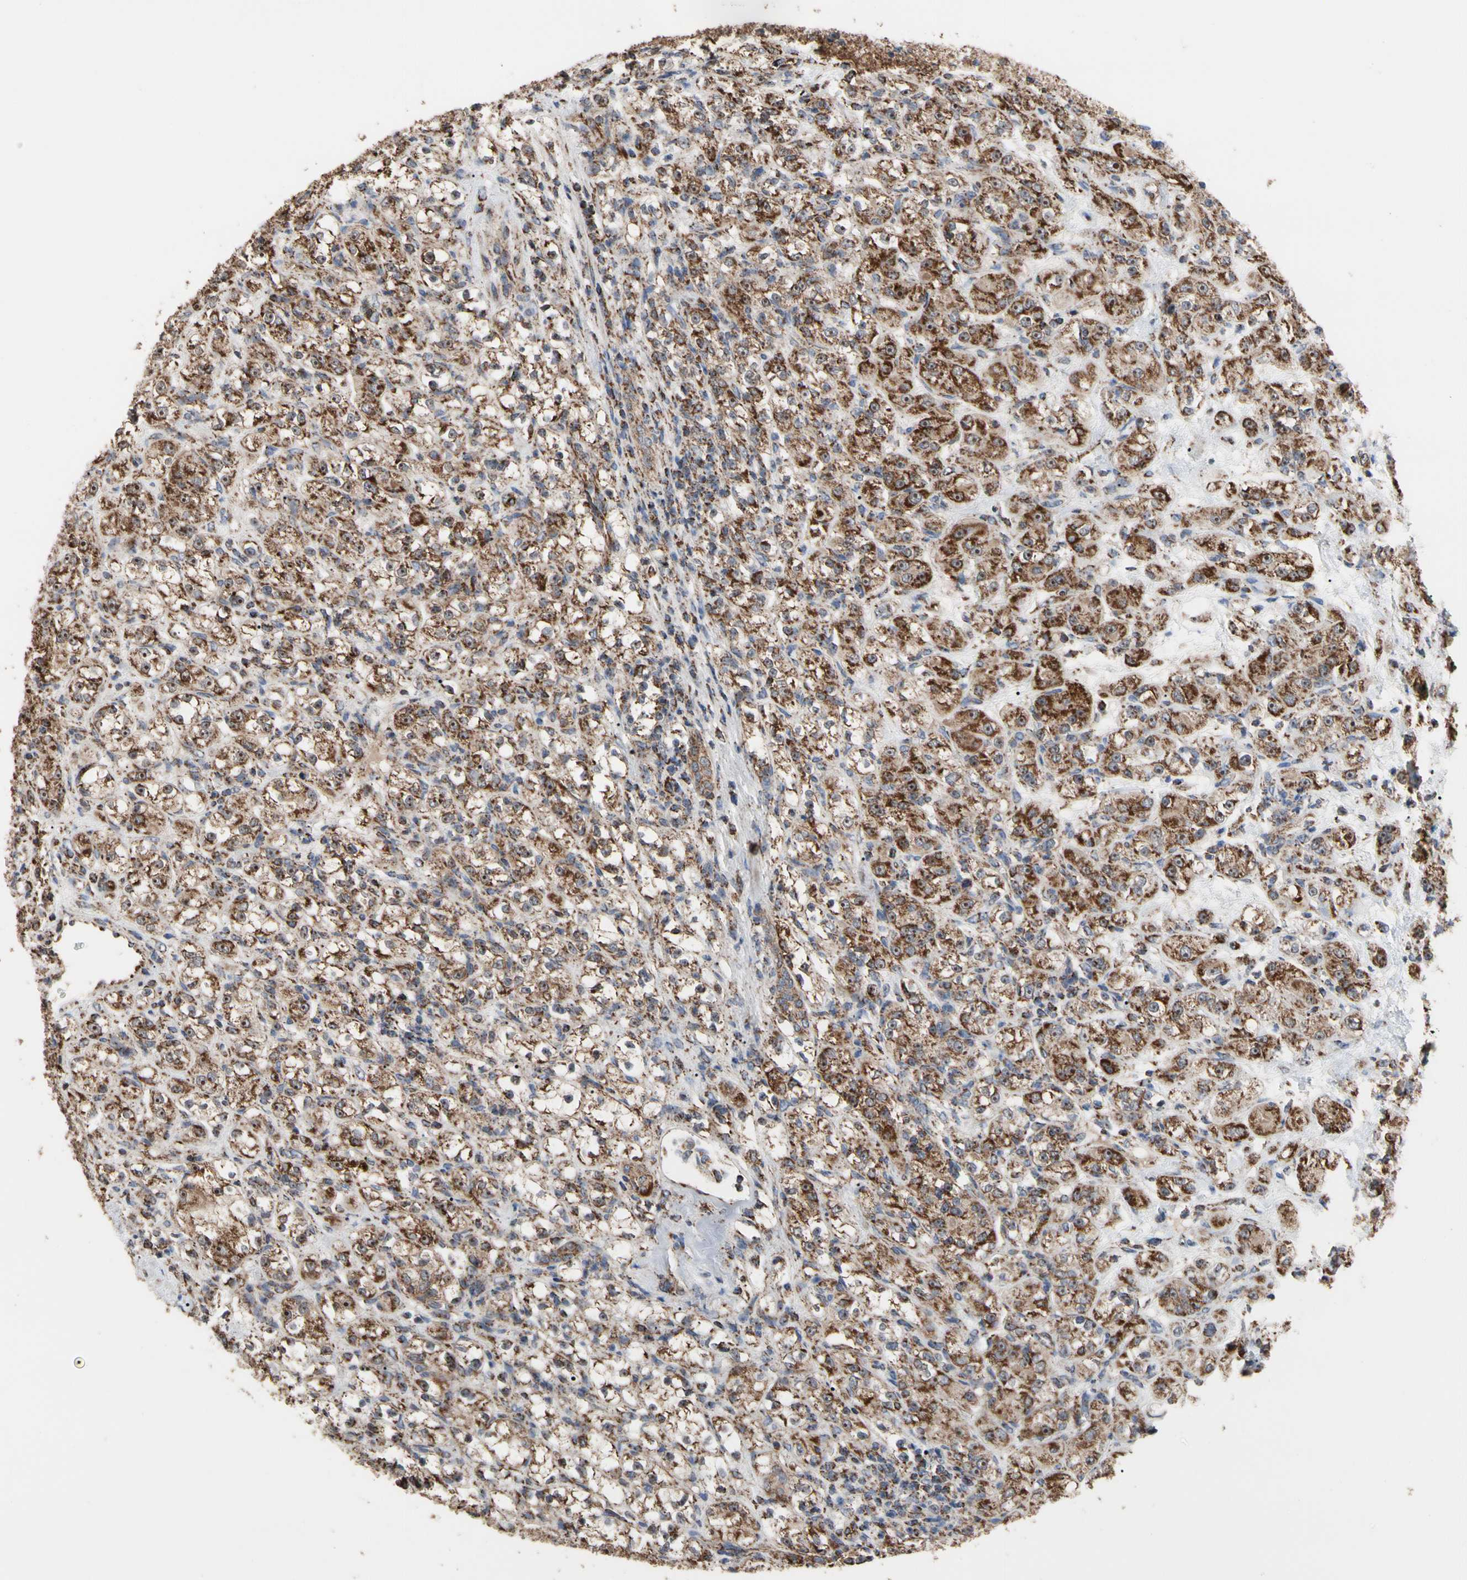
{"staining": {"intensity": "strong", "quantity": ">75%", "location": "cytoplasmic/membranous,nuclear"}, "tissue": "renal cancer", "cell_type": "Tumor cells", "image_type": "cancer", "snomed": [{"axis": "morphology", "description": "Normal tissue, NOS"}, {"axis": "morphology", "description": "Adenocarcinoma, NOS"}, {"axis": "topography", "description": "Kidney"}], "caption": "This photomicrograph displays adenocarcinoma (renal) stained with immunohistochemistry to label a protein in brown. The cytoplasmic/membranous and nuclear of tumor cells show strong positivity for the protein. Nuclei are counter-stained blue.", "gene": "FAM110B", "patient": {"sex": "male", "age": 61}}